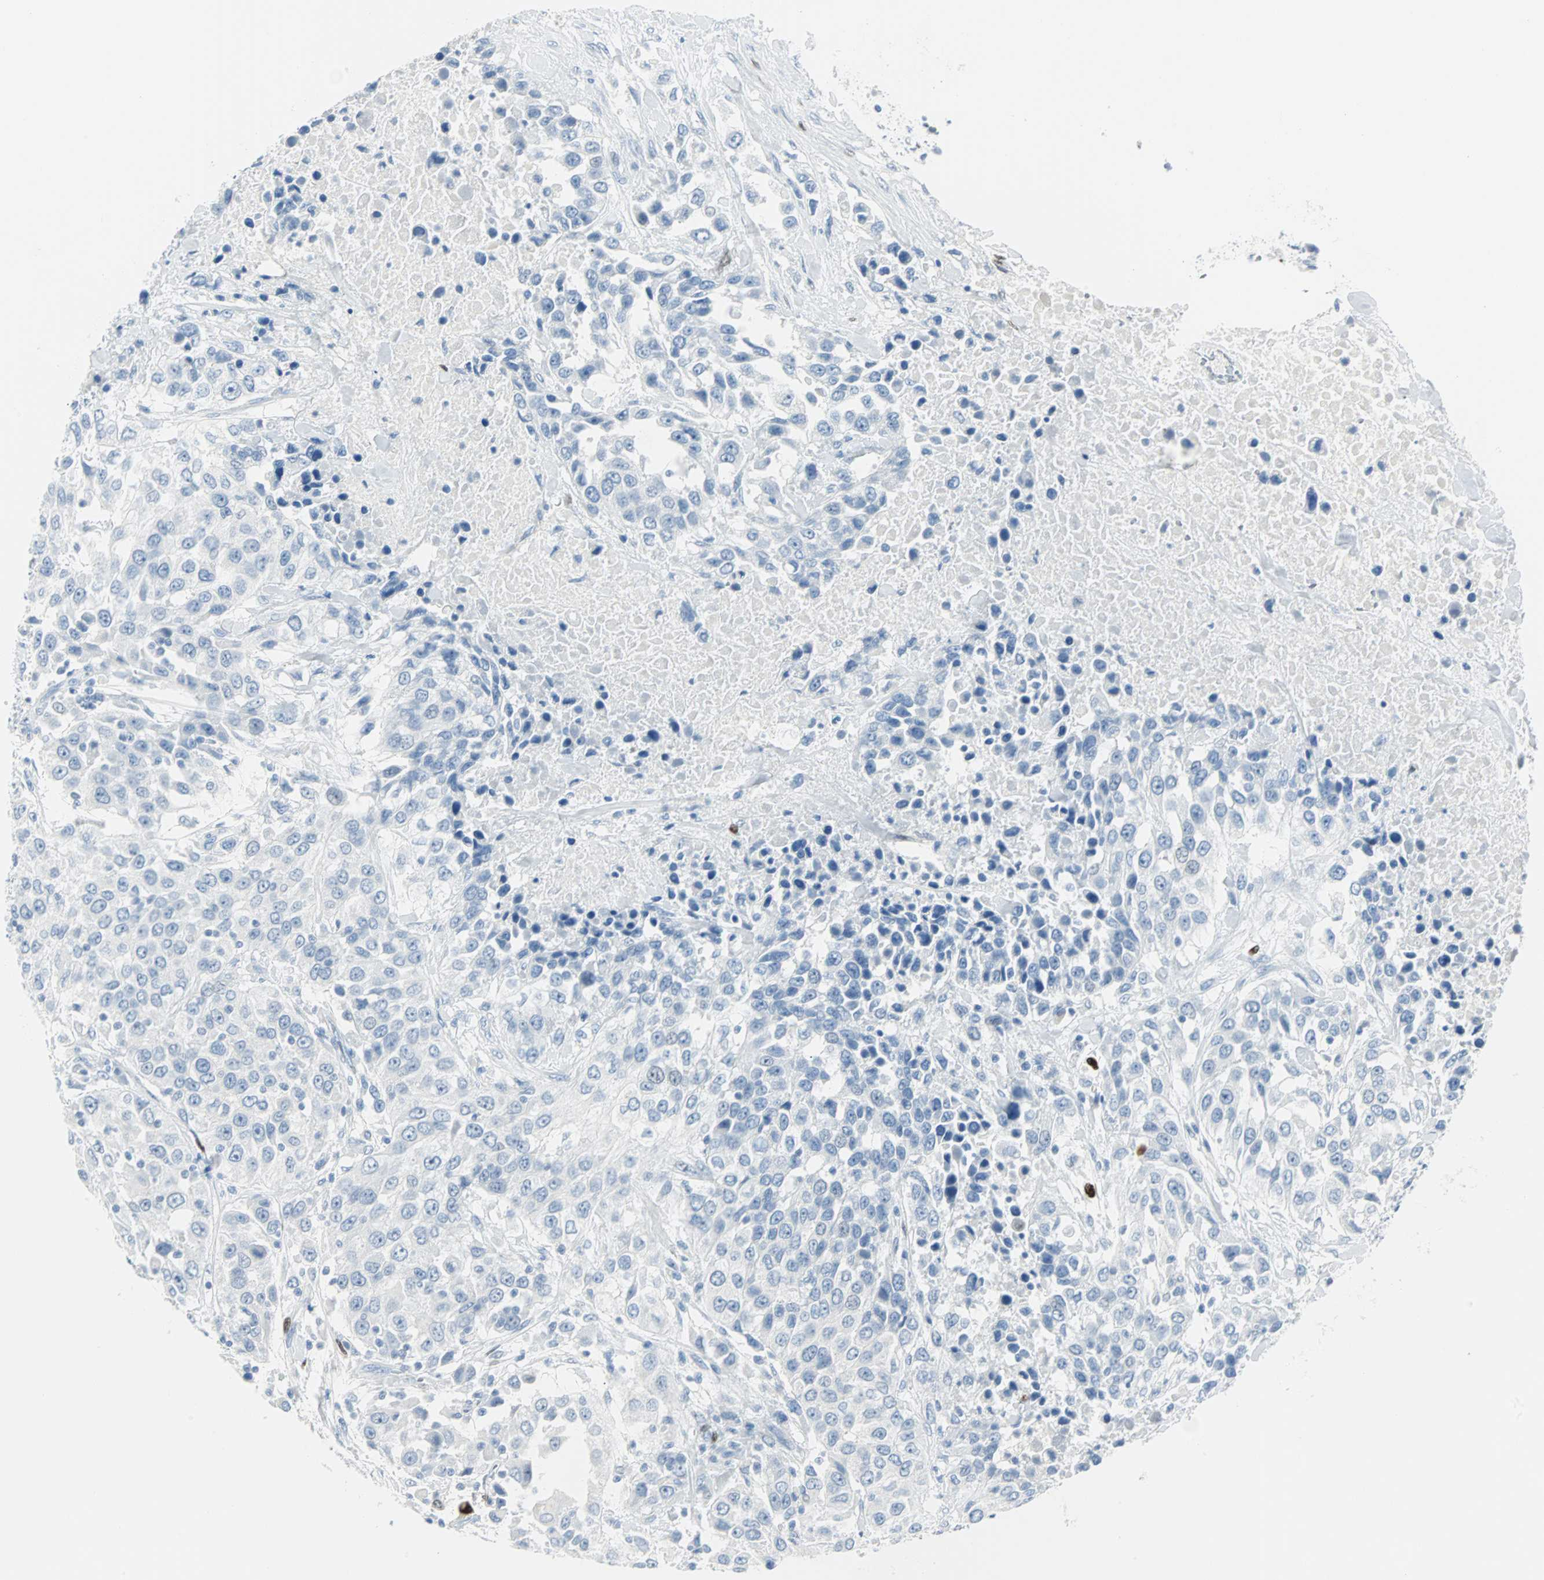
{"staining": {"intensity": "negative", "quantity": "none", "location": "none"}, "tissue": "urothelial cancer", "cell_type": "Tumor cells", "image_type": "cancer", "snomed": [{"axis": "morphology", "description": "Urothelial carcinoma, High grade"}, {"axis": "topography", "description": "Urinary bladder"}], "caption": "This is an immunohistochemistry (IHC) photomicrograph of human urothelial cancer. There is no expression in tumor cells.", "gene": "IL33", "patient": {"sex": "female", "age": 80}}